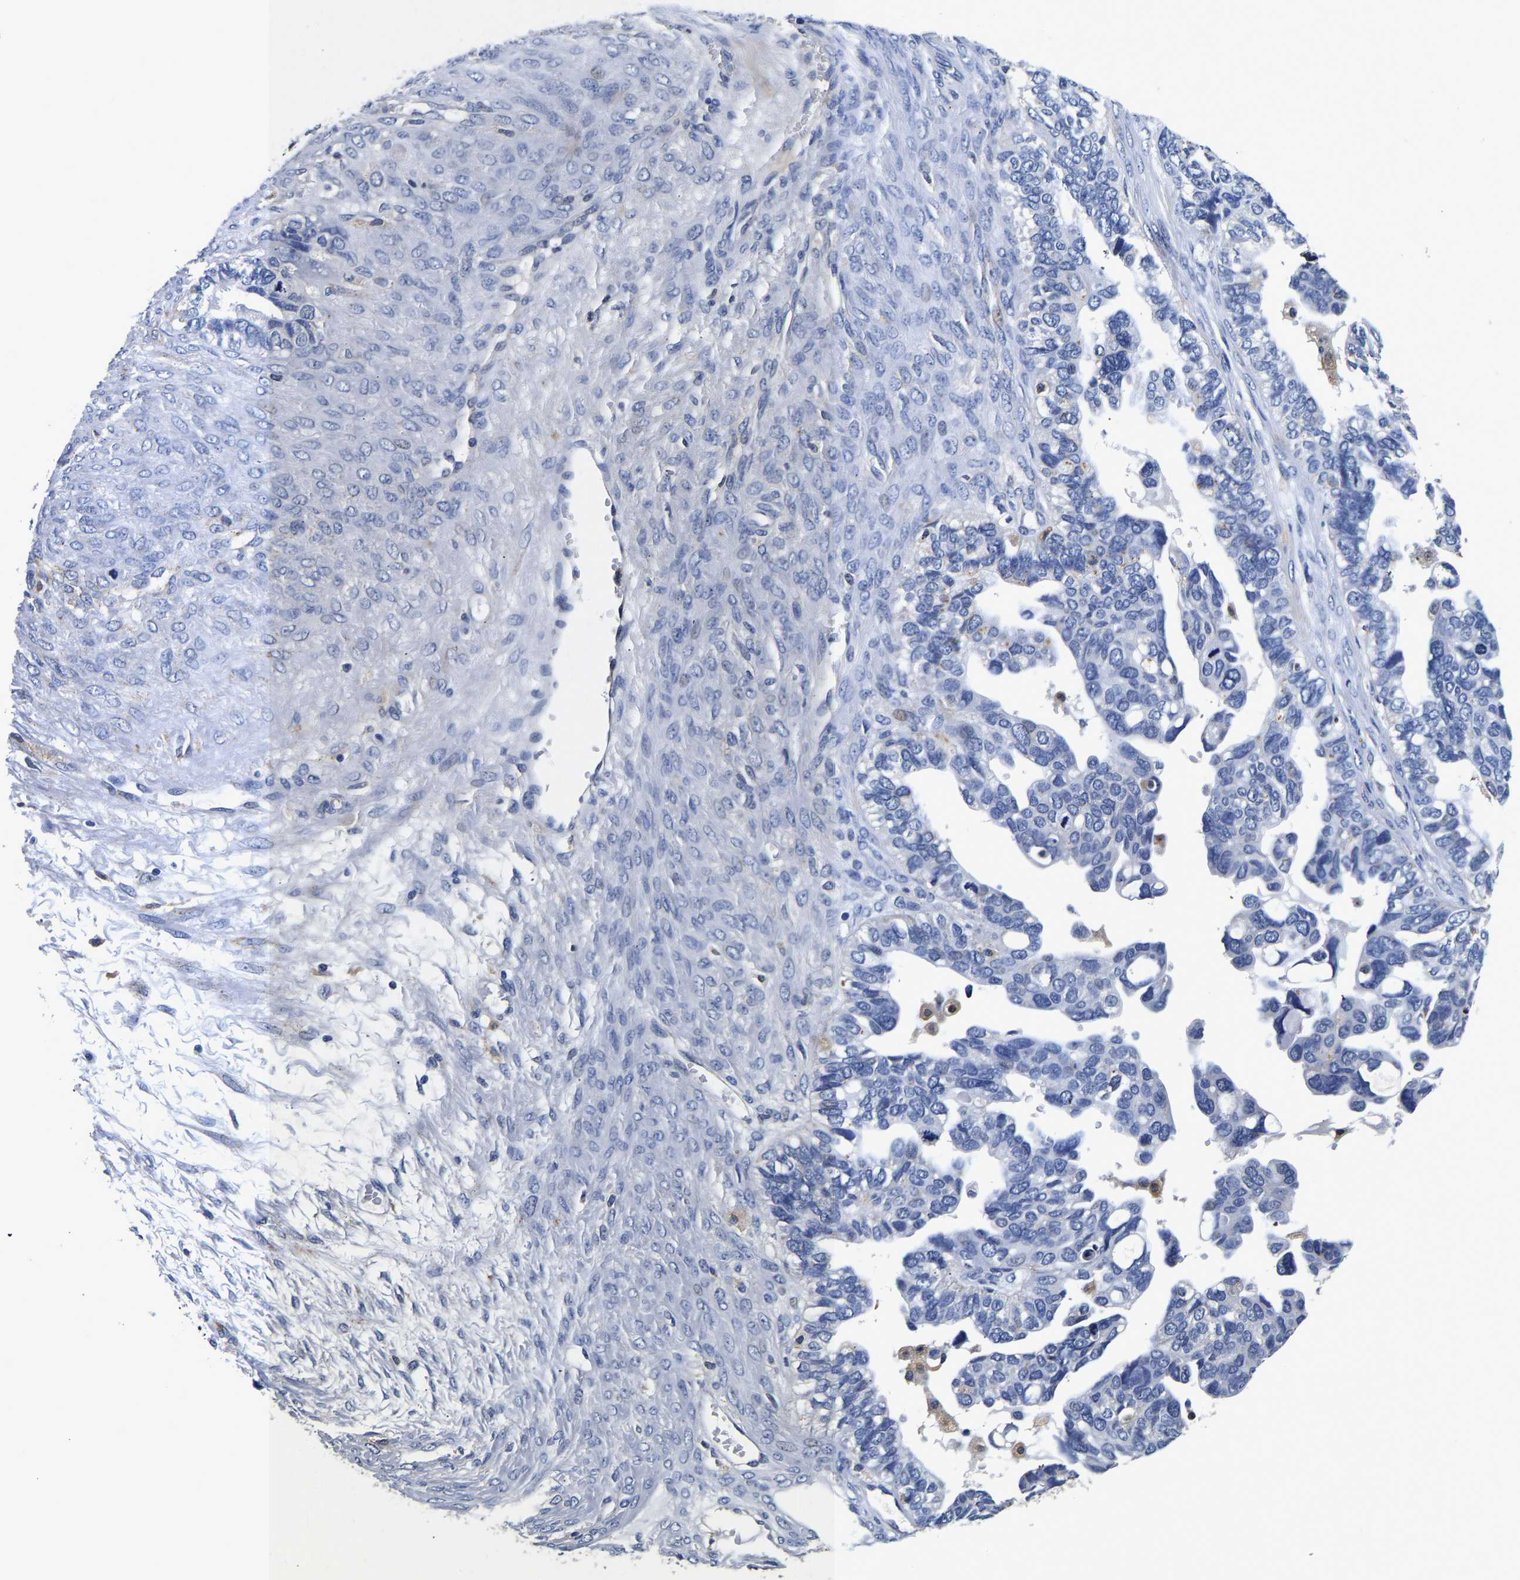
{"staining": {"intensity": "negative", "quantity": "none", "location": "none"}, "tissue": "ovarian cancer", "cell_type": "Tumor cells", "image_type": "cancer", "snomed": [{"axis": "morphology", "description": "Cystadenocarcinoma, serous, NOS"}, {"axis": "topography", "description": "Ovary"}], "caption": "Ovarian cancer was stained to show a protein in brown. There is no significant expression in tumor cells. Brightfield microscopy of IHC stained with DAB (brown) and hematoxylin (blue), captured at high magnification.", "gene": "GRN", "patient": {"sex": "female", "age": 79}}